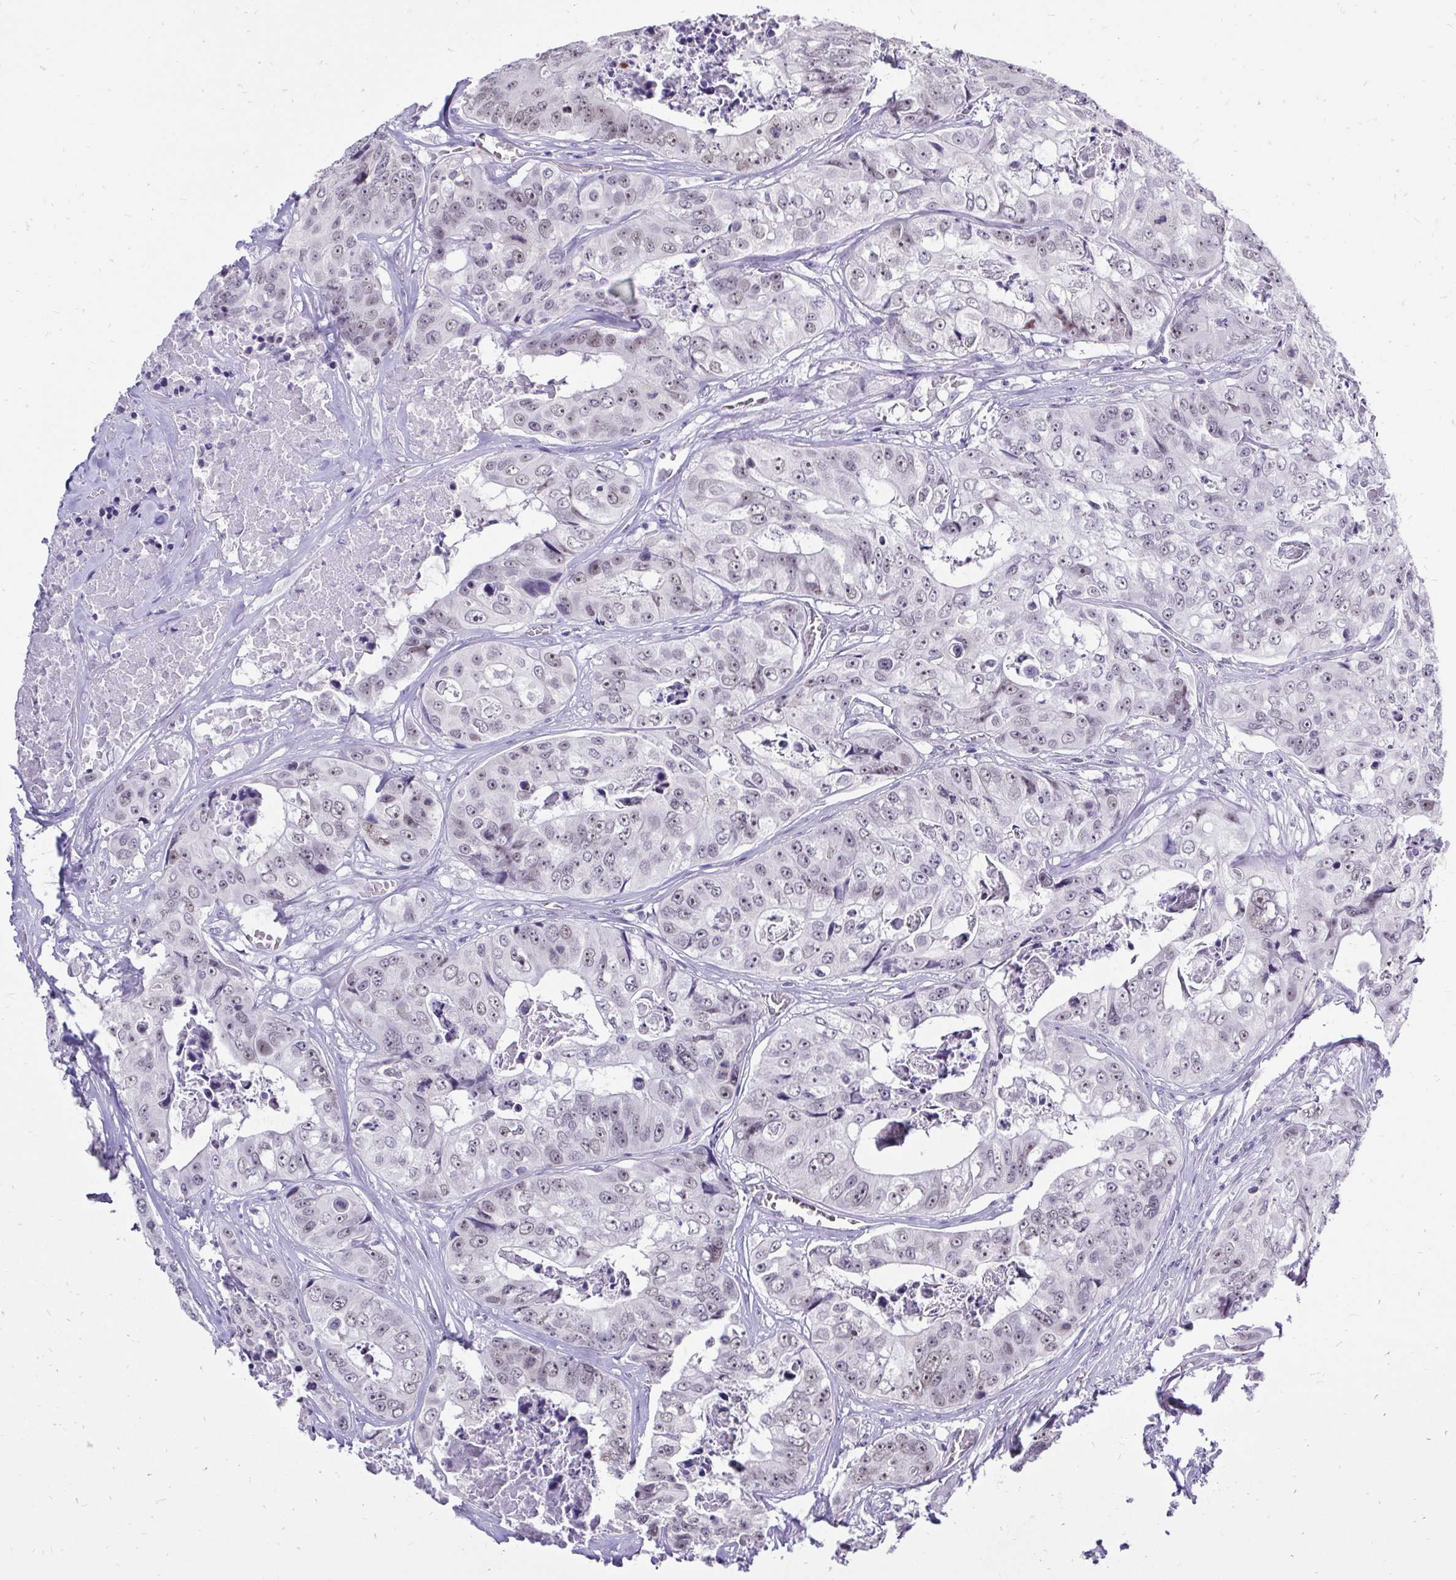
{"staining": {"intensity": "moderate", "quantity": "25%-75%", "location": "nuclear"}, "tissue": "colorectal cancer", "cell_type": "Tumor cells", "image_type": "cancer", "snomed": [{"axis": "morphology", "description": "Adenocarcinoma, NOS"}, {"axis": "topography", "description": "Rectum"}], "caption": "Human adenocarcinoma (colorectal) stained with a protein marker exhibits moderate staining in tumor cells.", "gene": "ZNF860", "patient": {"sex": "female", "age": 62}}